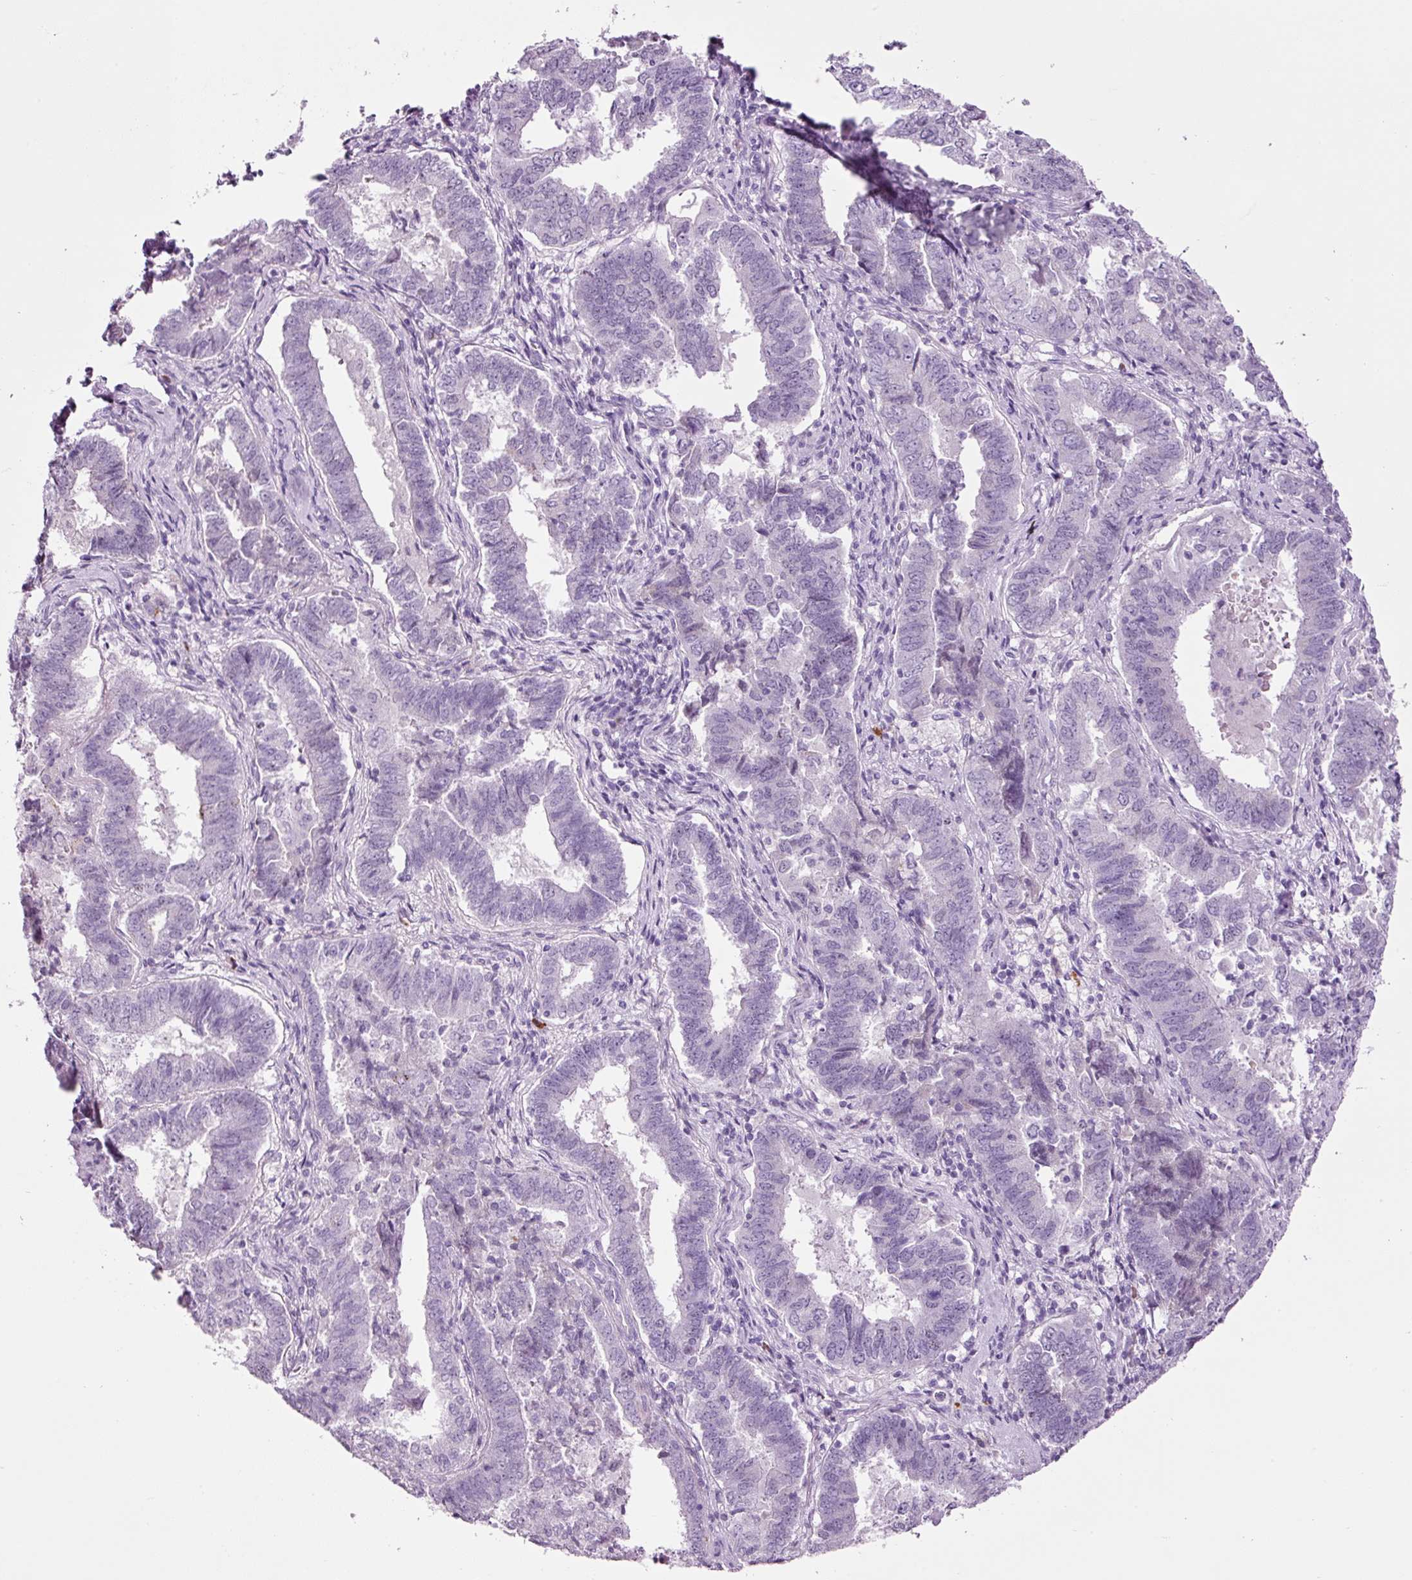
{"staining": {"intensity": "negative", "quantity": "none", "location": "none"}, "tissue": "endometrial cancer", "cell_type": "Tumor cells", "image_type": "cancer", "snomed": [{"axis": "morphology", "description": "Adenocarcinoma, NOS"}, {"axis": "topography", "description": "Endometrium"}], "caption": "Tumor cells show no significant protein expression in endometrial adenocarcinoma.", "gene": "KLF1", "patient": {"sex": "female", "age": 72}}